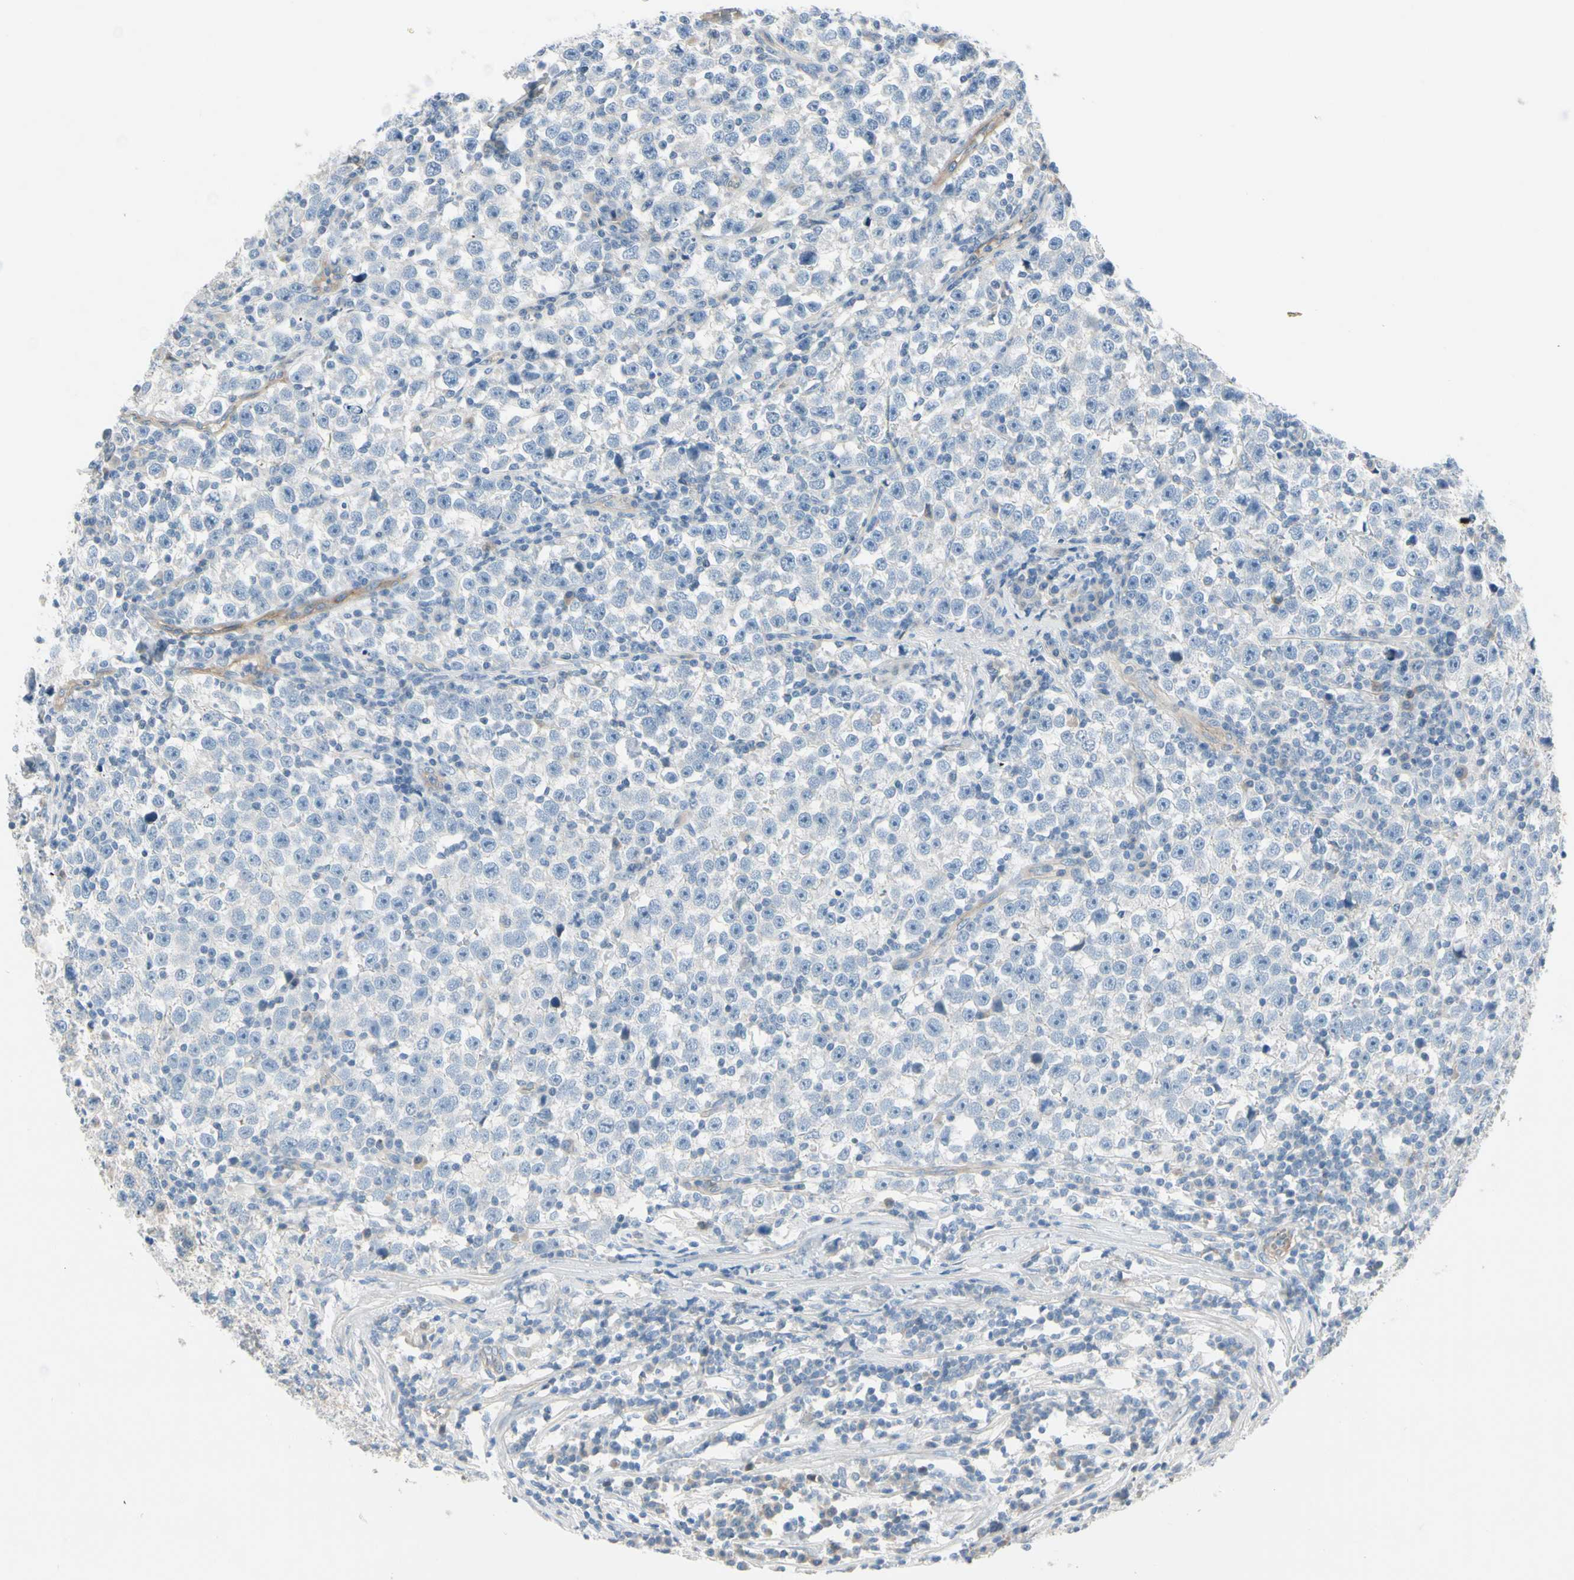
{"staining": {"intensity": "negative", "quantity": "none", "location": "none"}, "tissue": "testis cancer", "cell_type": "Tumor cells", "image_type": "cancer", "snomed": [{"axis": "morphology", "description": "Seminoma, NOS"}, {"axis": "topography", "description": "Testis"}], "caption": "Protein analysis of testis cancer (seminoma) exhibits no significant positivity in tumor cells.", "gene": "ITGA3", "patient": {"sex": "male", "age": 43}}